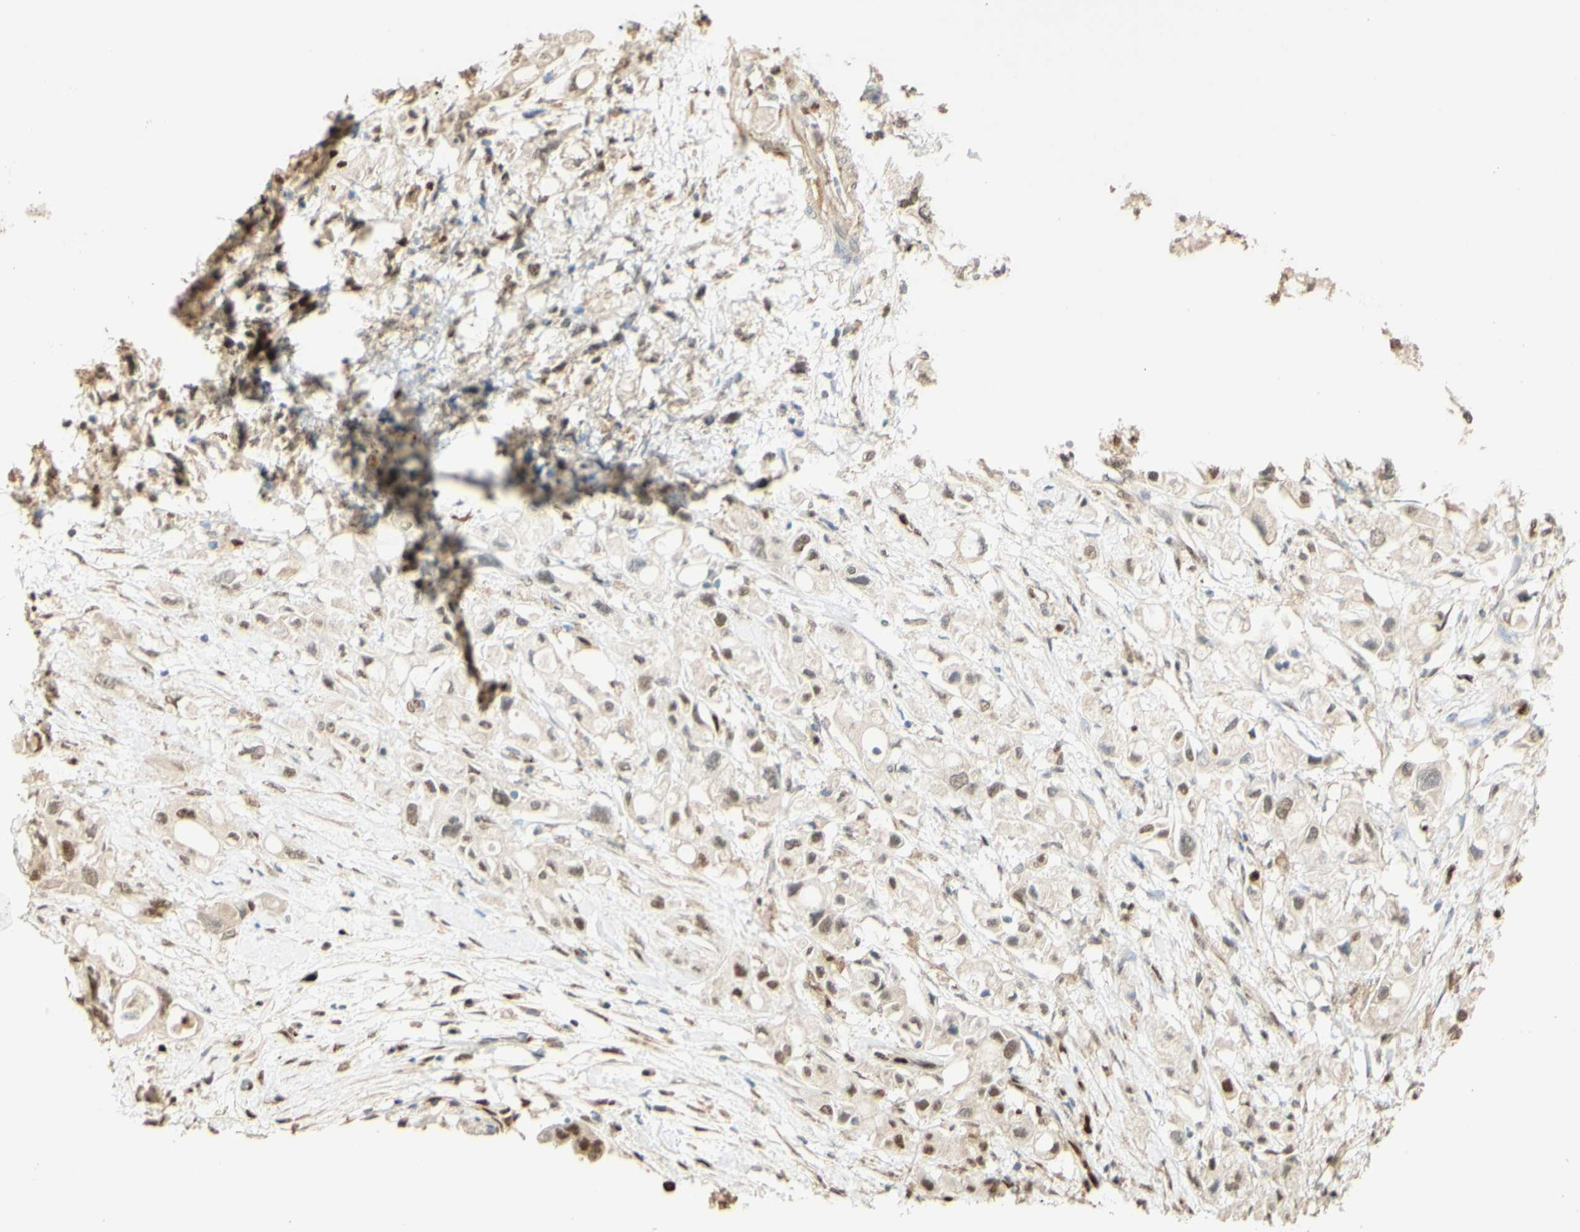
{"staining": {"intensity": "strong", "quantity": ">75%", "location": "cytoplasmic/membranous,nuclear"}, "tissue": "pancreatic cancer", "cell_type": "Tumor cells", "image_type": "cancer", "snomed": [{"axis": "morphology", "description": "Adenocarcinoma, NOS"}, {"axis": "topography", "description": "Pancreas"}], "caption": "Immunohistochemistry (IHC) micrograph of neoplastic tissue: pancreatic cancer (adenocarcinoma) stained using immunohistochemistry shows high levels of strong protein expression localized specifically in the cytoplasmic/membranous and nuclear of tumor cells, appearing as a cytoplasmic/membranous and nuclear brown color.", "gene": "MAP3K4", "patient": {"sex": "female", "age": 56}}